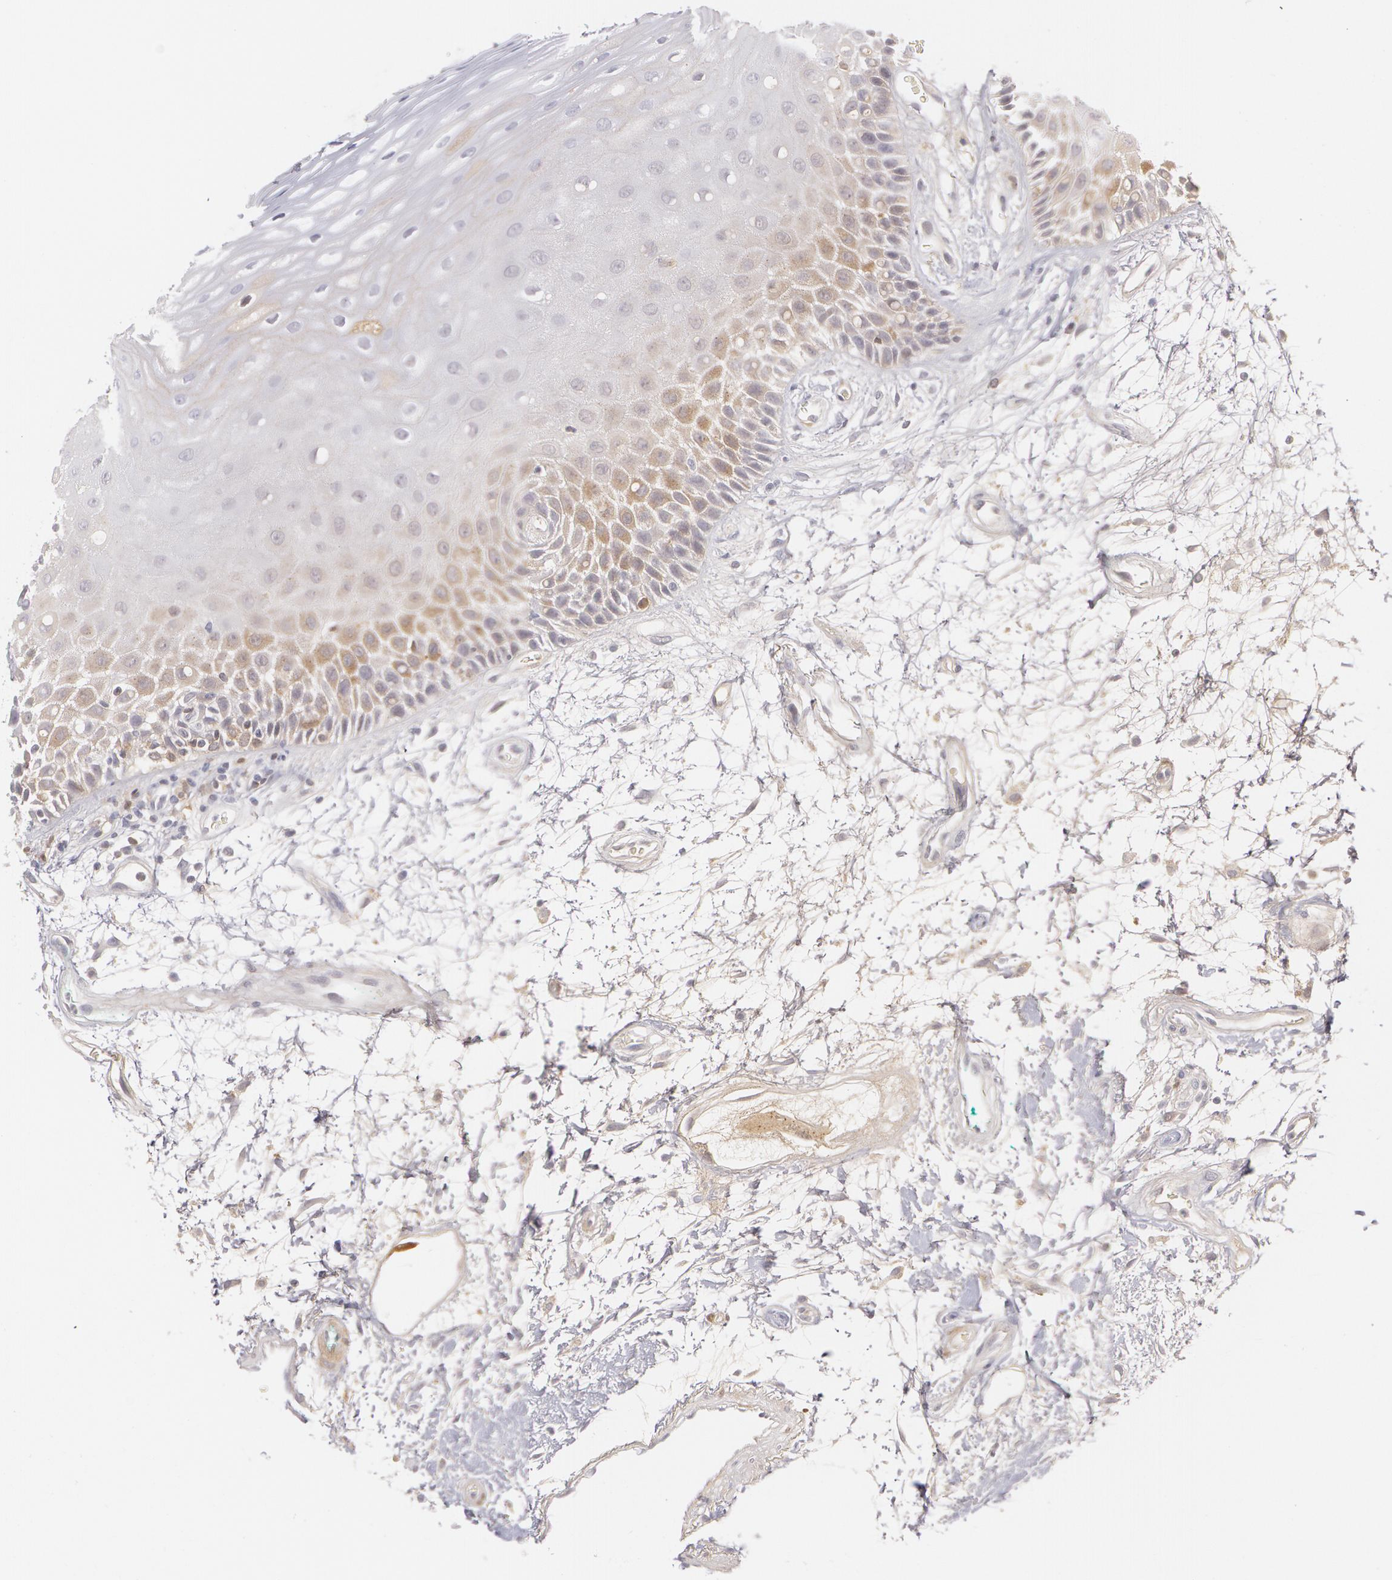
{"staining": {"intensity": "weak", "quantity": "<25%", "location": "cytoplasmic/membranous"}, "tissue": "oral mucosa", "cell_type": "Squamous epithelial cells", "image_type": "normal", "snomed": [{"axis": "morphology", "description": "Normal tissue, NOS"}, {"axis": "morphology", "description": "Squamous cell carcinoma, NOS"}, {"axis": "topography", "description": "Skeletal muscle"}, {"axis": "topography", "description": "Oral tissue"}, {"axis": "topography", "description": "Head-Neck"}], "caption": "Immunohistochemistry of benign oral mucosa demonstrates no positivity in squamous epithelial cells. (DAB (3,3'-diaminobenzidine) immunohistochemistry, high magnification).", "gene": "LBP", "patient": {"sex": "female", "age": 84}}